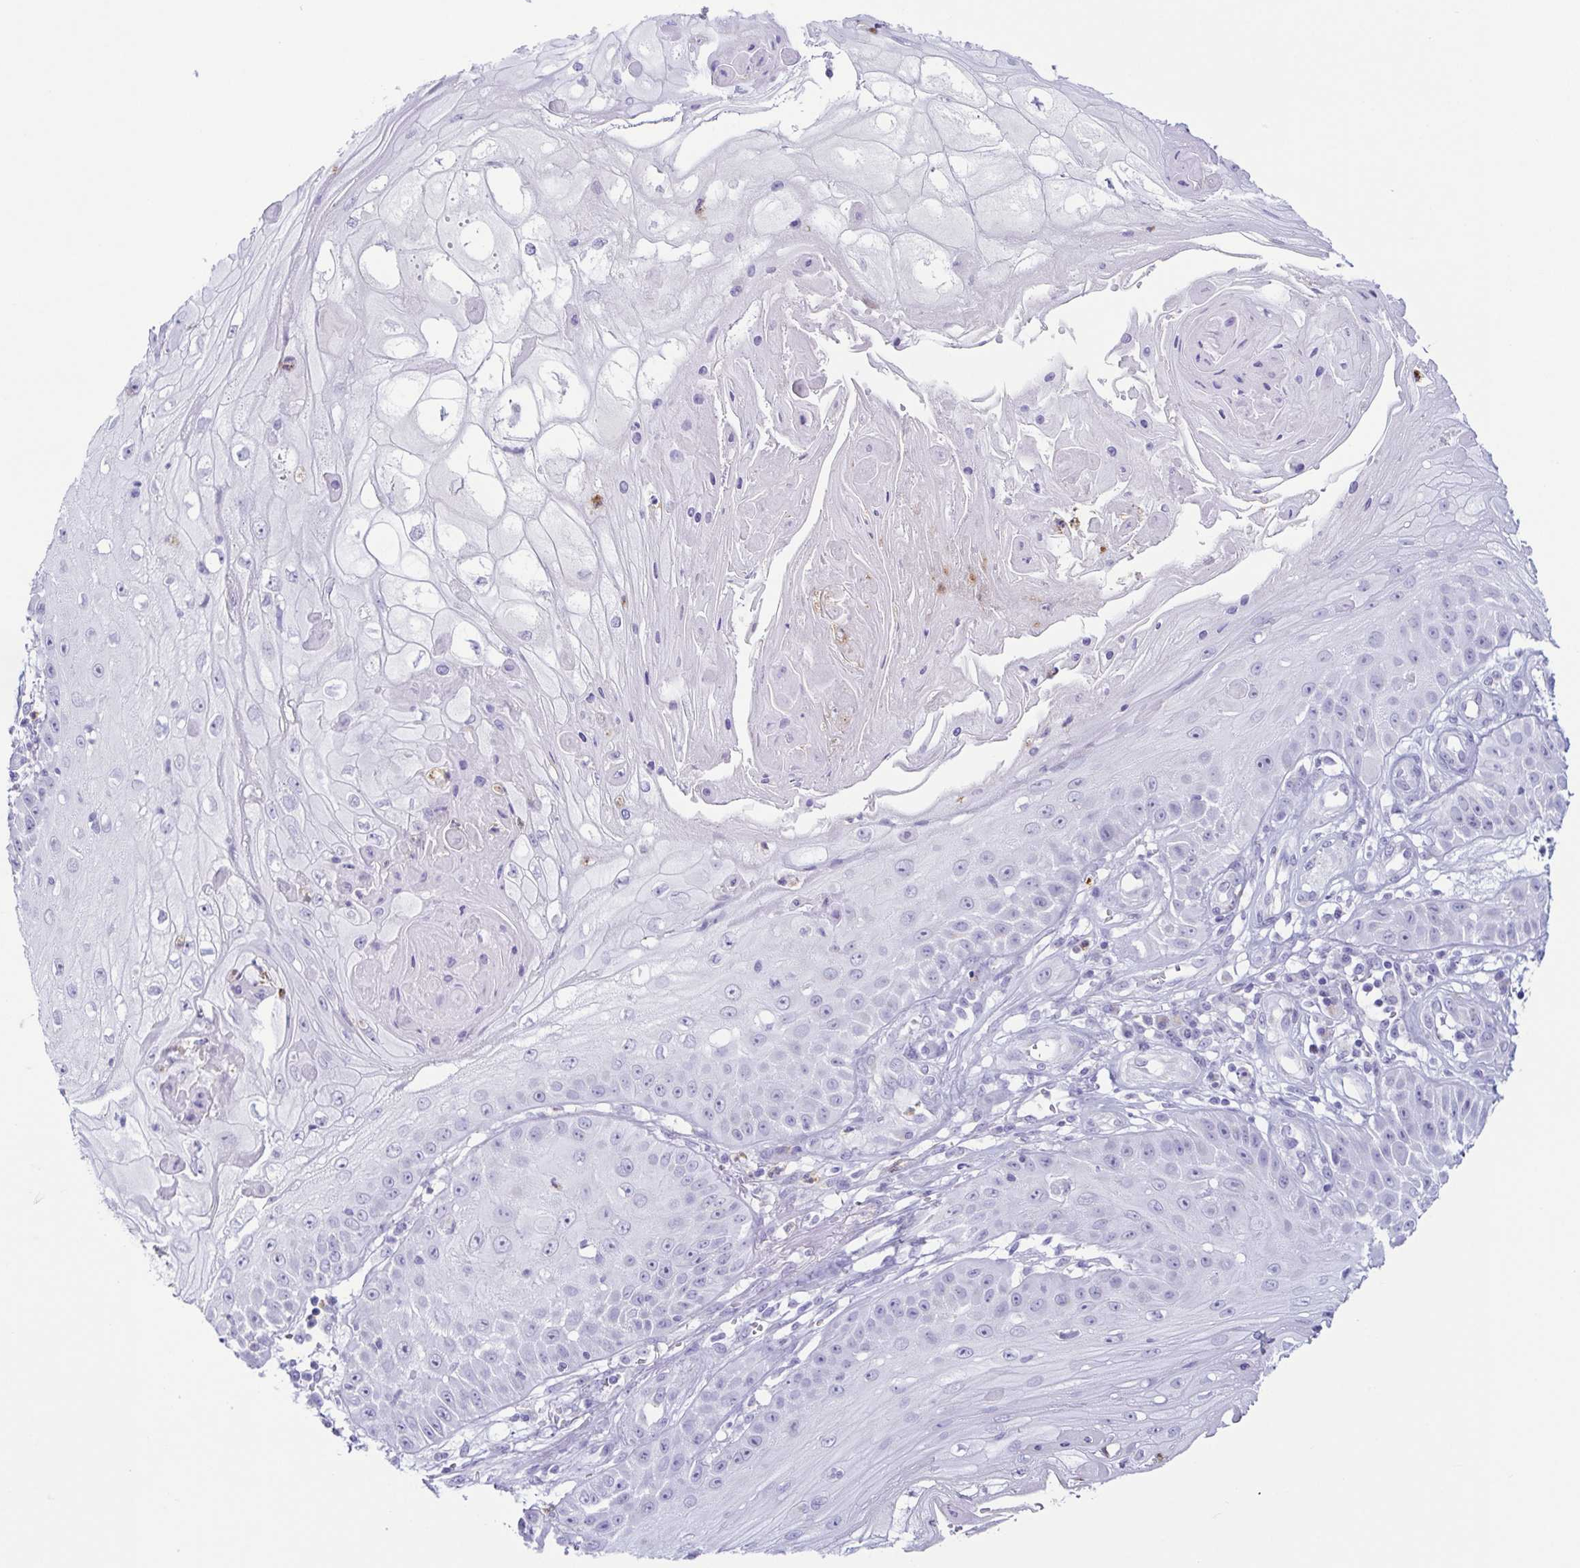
{"staining": {"intensity": "negative", "quantity": "none", "location": "none"}, "tissue": "skin cancer", "cell_type": "Tumor cells", "image_type": "cancer", "snomed": [{"axis": "morphology", "description": "Squamous cell carcinoma, NOS"}, {"axis": "topography", "description": "Skin"}], "caption": "This histopathology image is of squamous cell carcinoma (skin) stained with immunohistochemistry (IHC) to label a protein in brown with the nuclei are counter-stained blue. There is no positivity in tumor cells.", "gene": "AZU1", "patient": {"sex": "male", "age": 70}}